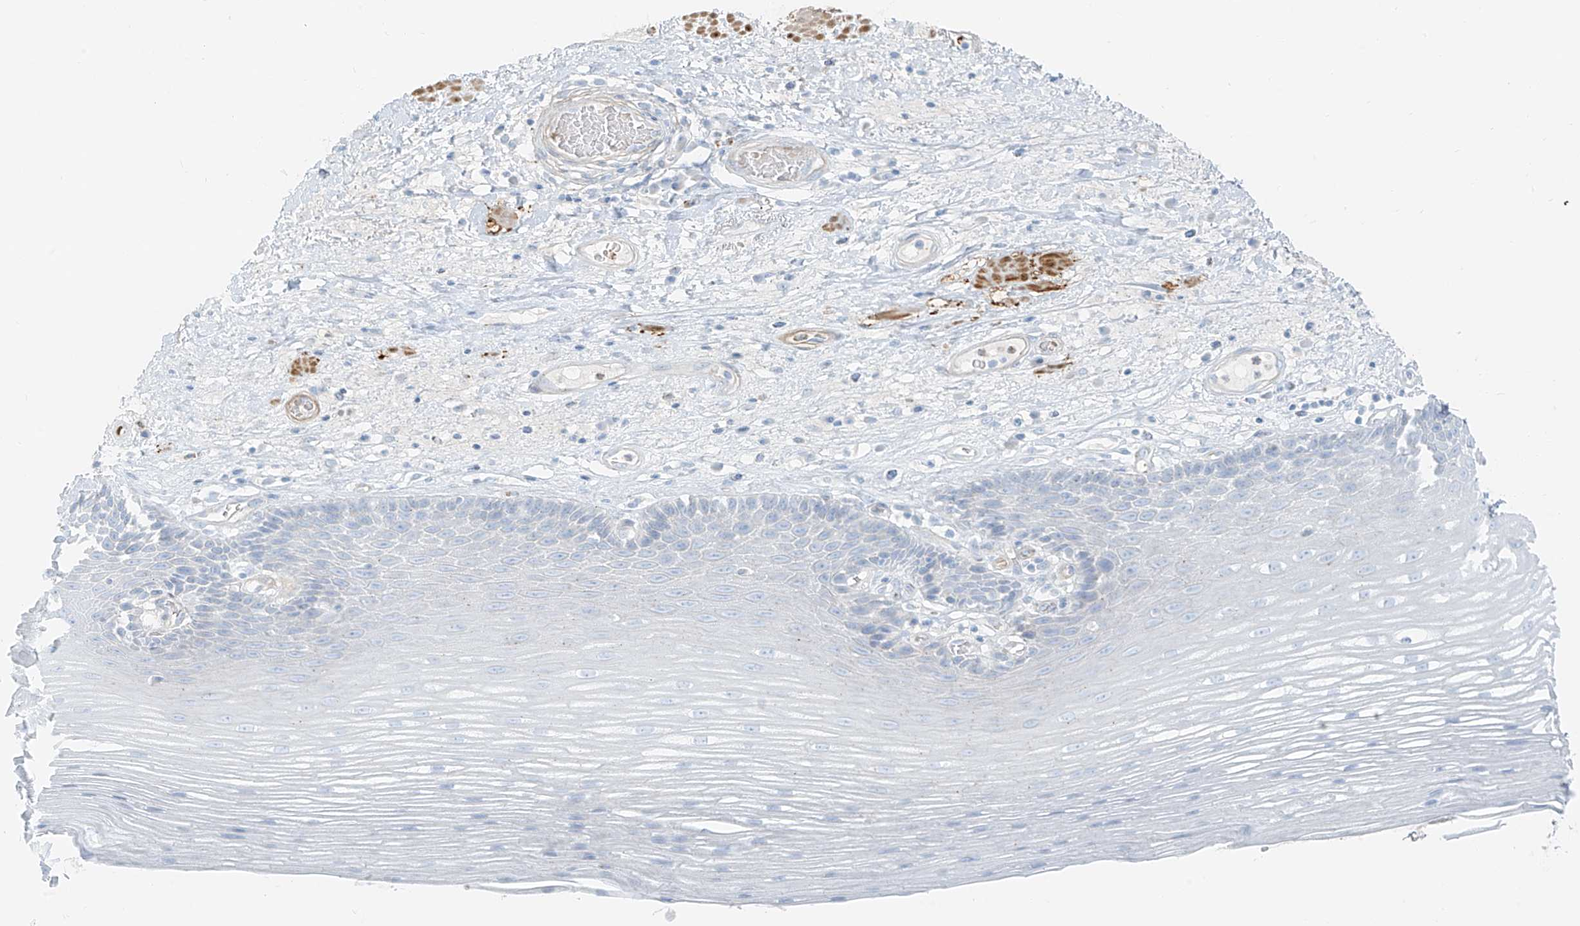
{"staining": {"intensity": "negative", "quantity": "none", "location": "none"}, "tissue": "esophagus", "cell_type": "Squamous epithelial cells", "image_type": "normal", "snomed": [{"axis": "morphology", "description": "Normal tissue, NOS"}, {"axis": "topography", "description": "Esophagus"}], "caption": "High magnification brightfield microscopy of normal esophagus stained with DAB (brown) and counterstained with hematoxylin (blue): squamous epithelial cells show no significant expression.", "gene": "SMCP", "patient": {"sex": "male", "age": 62}}